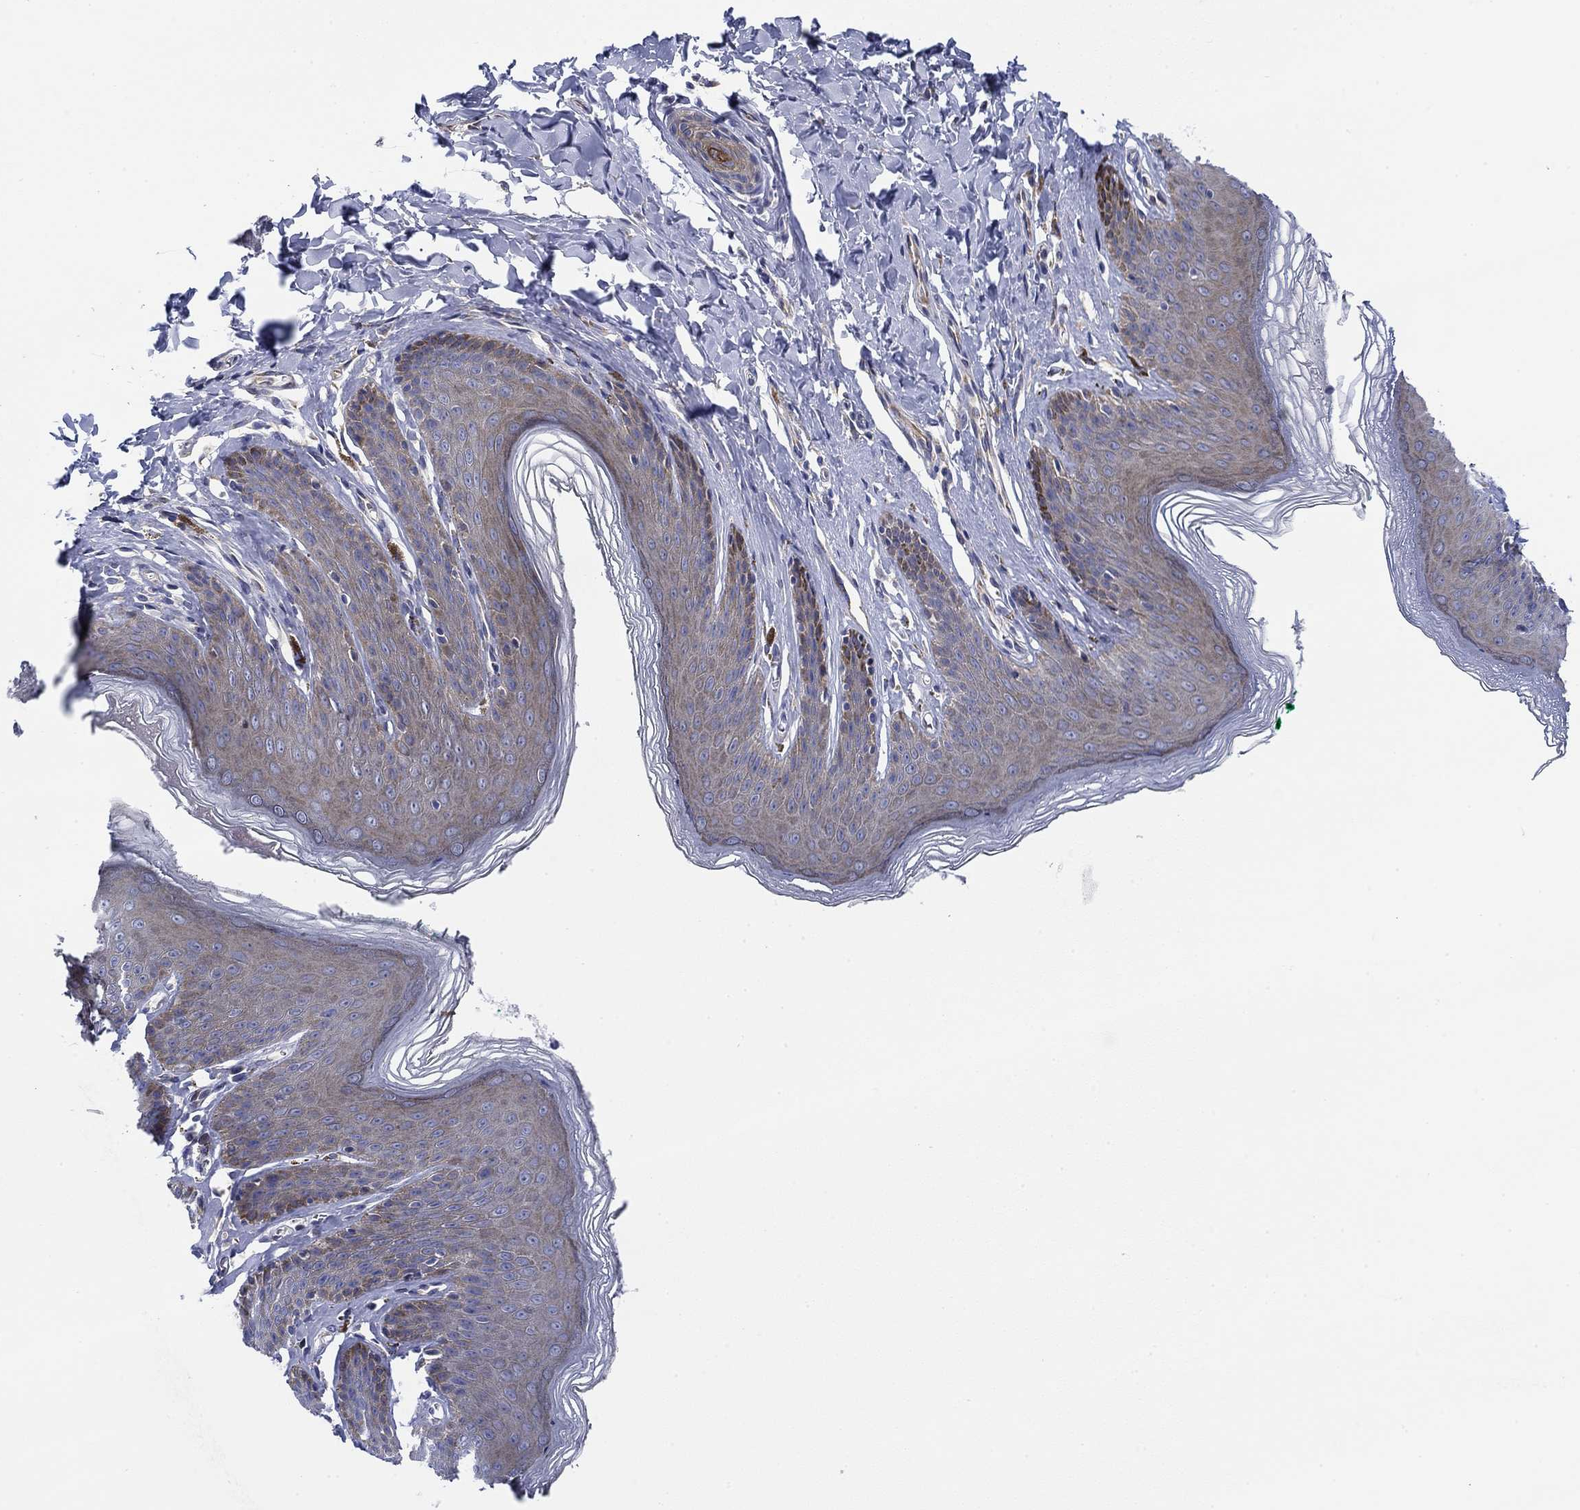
{"staining": {"intensity": "weak", "quantity": "25%-75%", "location": "cytoplasmic/membranous"}, "tissue": "skin", "cell_type": "Epidermal cells", "image_type": "normal", "snomed": [{"axis": "morphology", "description": "Normal tissue, NOS"}, {"axis": "topography", "description": "Vulva"}, {"axis": "topography", "description": "Peripheral nerve tissue"}], "caption": "The histopathology image shows staining of benign skin, revealing weak cytoplasmic/membranous protein positivity (brown color) within epidermal cells. (Brightfield microscopy of DAB IHC at high magnification).", "gene": "SVEP1", "patient": {"sex": "female", "age": 66}}